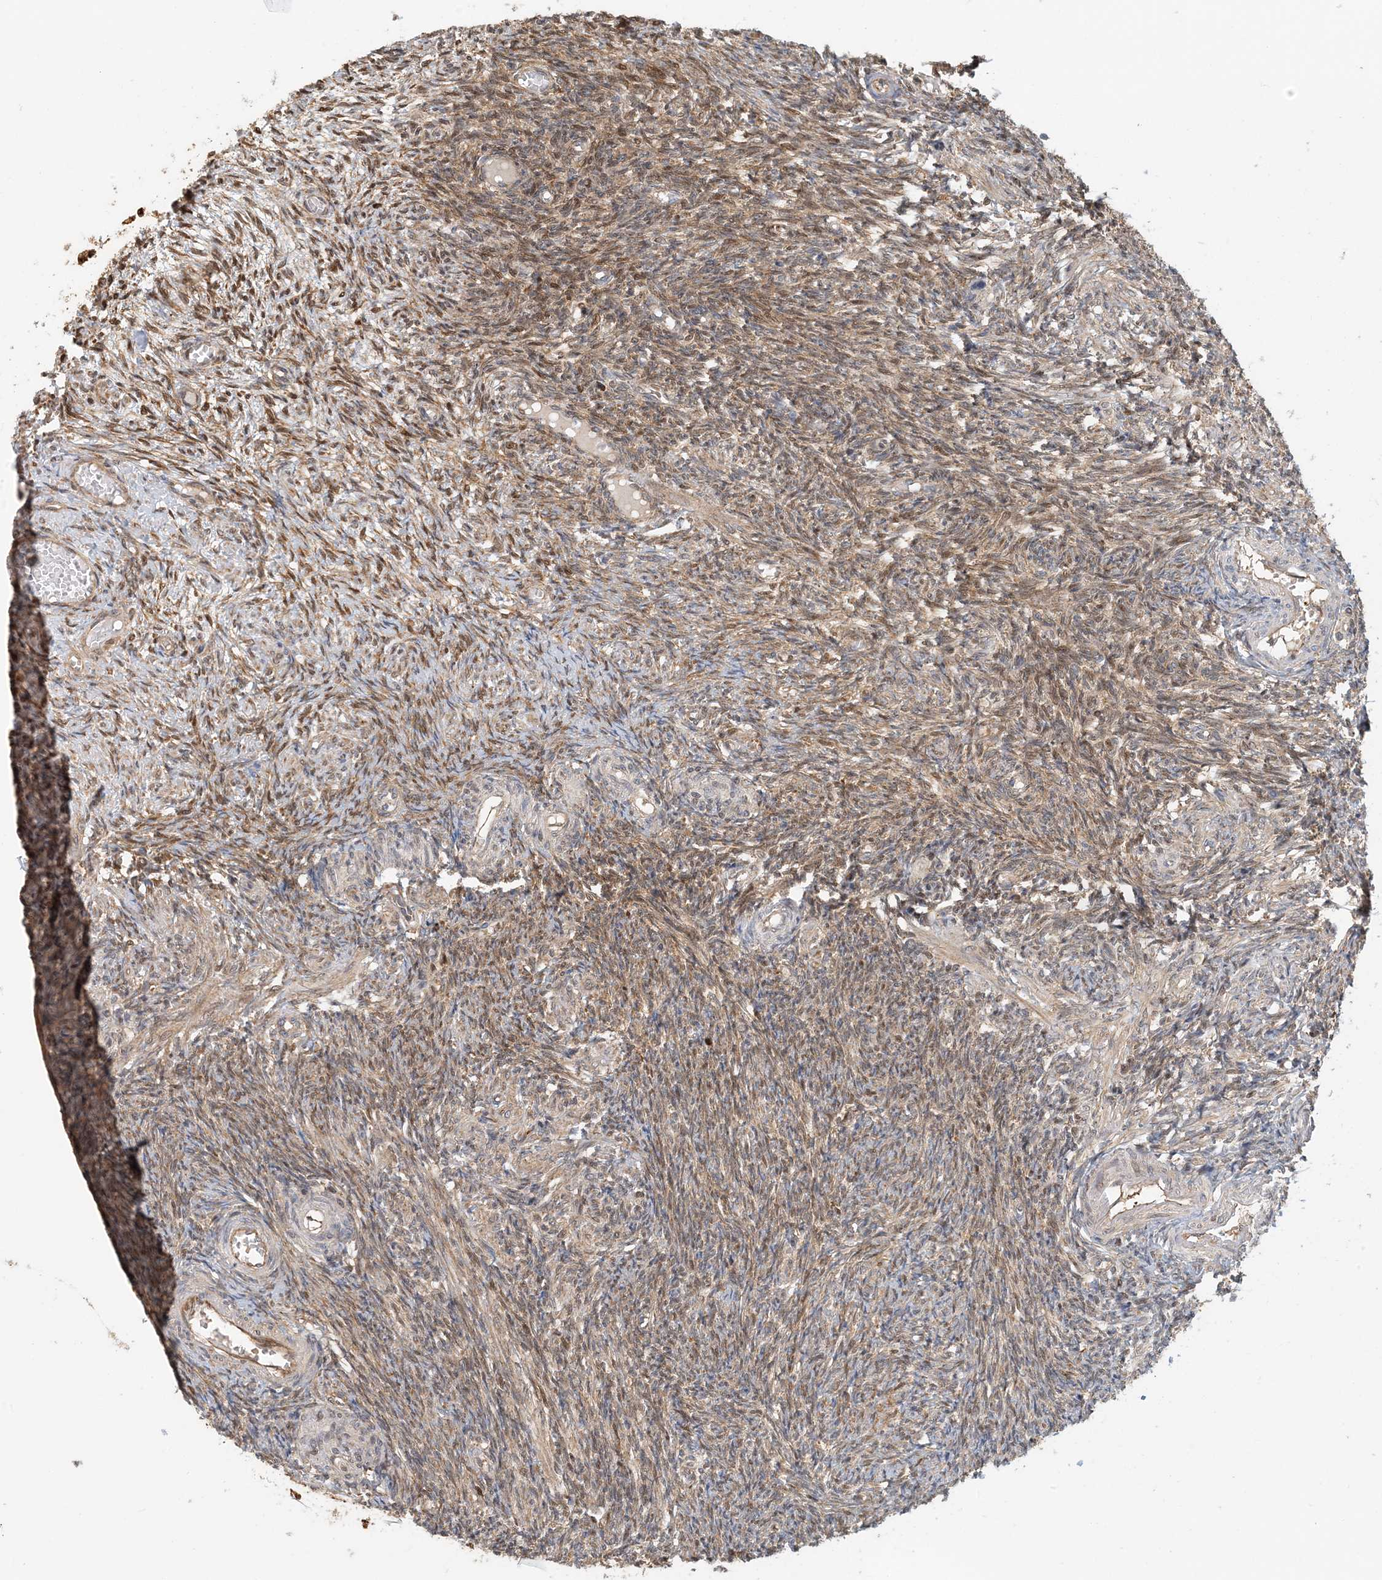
{"staining": {"intensity": "moderate", "quantity": ">75%", "location": "cytoplasmic/membranous"}, "tissue": "ovary", "cell_type": "Ovarian stroma cells", "image_type": "normal", "snomed": [{"axis": "morphology", "description": "Normal tissue, NOS"}, {"axis": "topography", "description": "Ovary"}], "caption": "Human ovary stained with a brown dye exhibits moderate cytoplasmic/membranous positive positivity in about >75% of ovarian stroma cells.", "gene": "HNMT", "patient": {"sex": "female", "age": 27}}